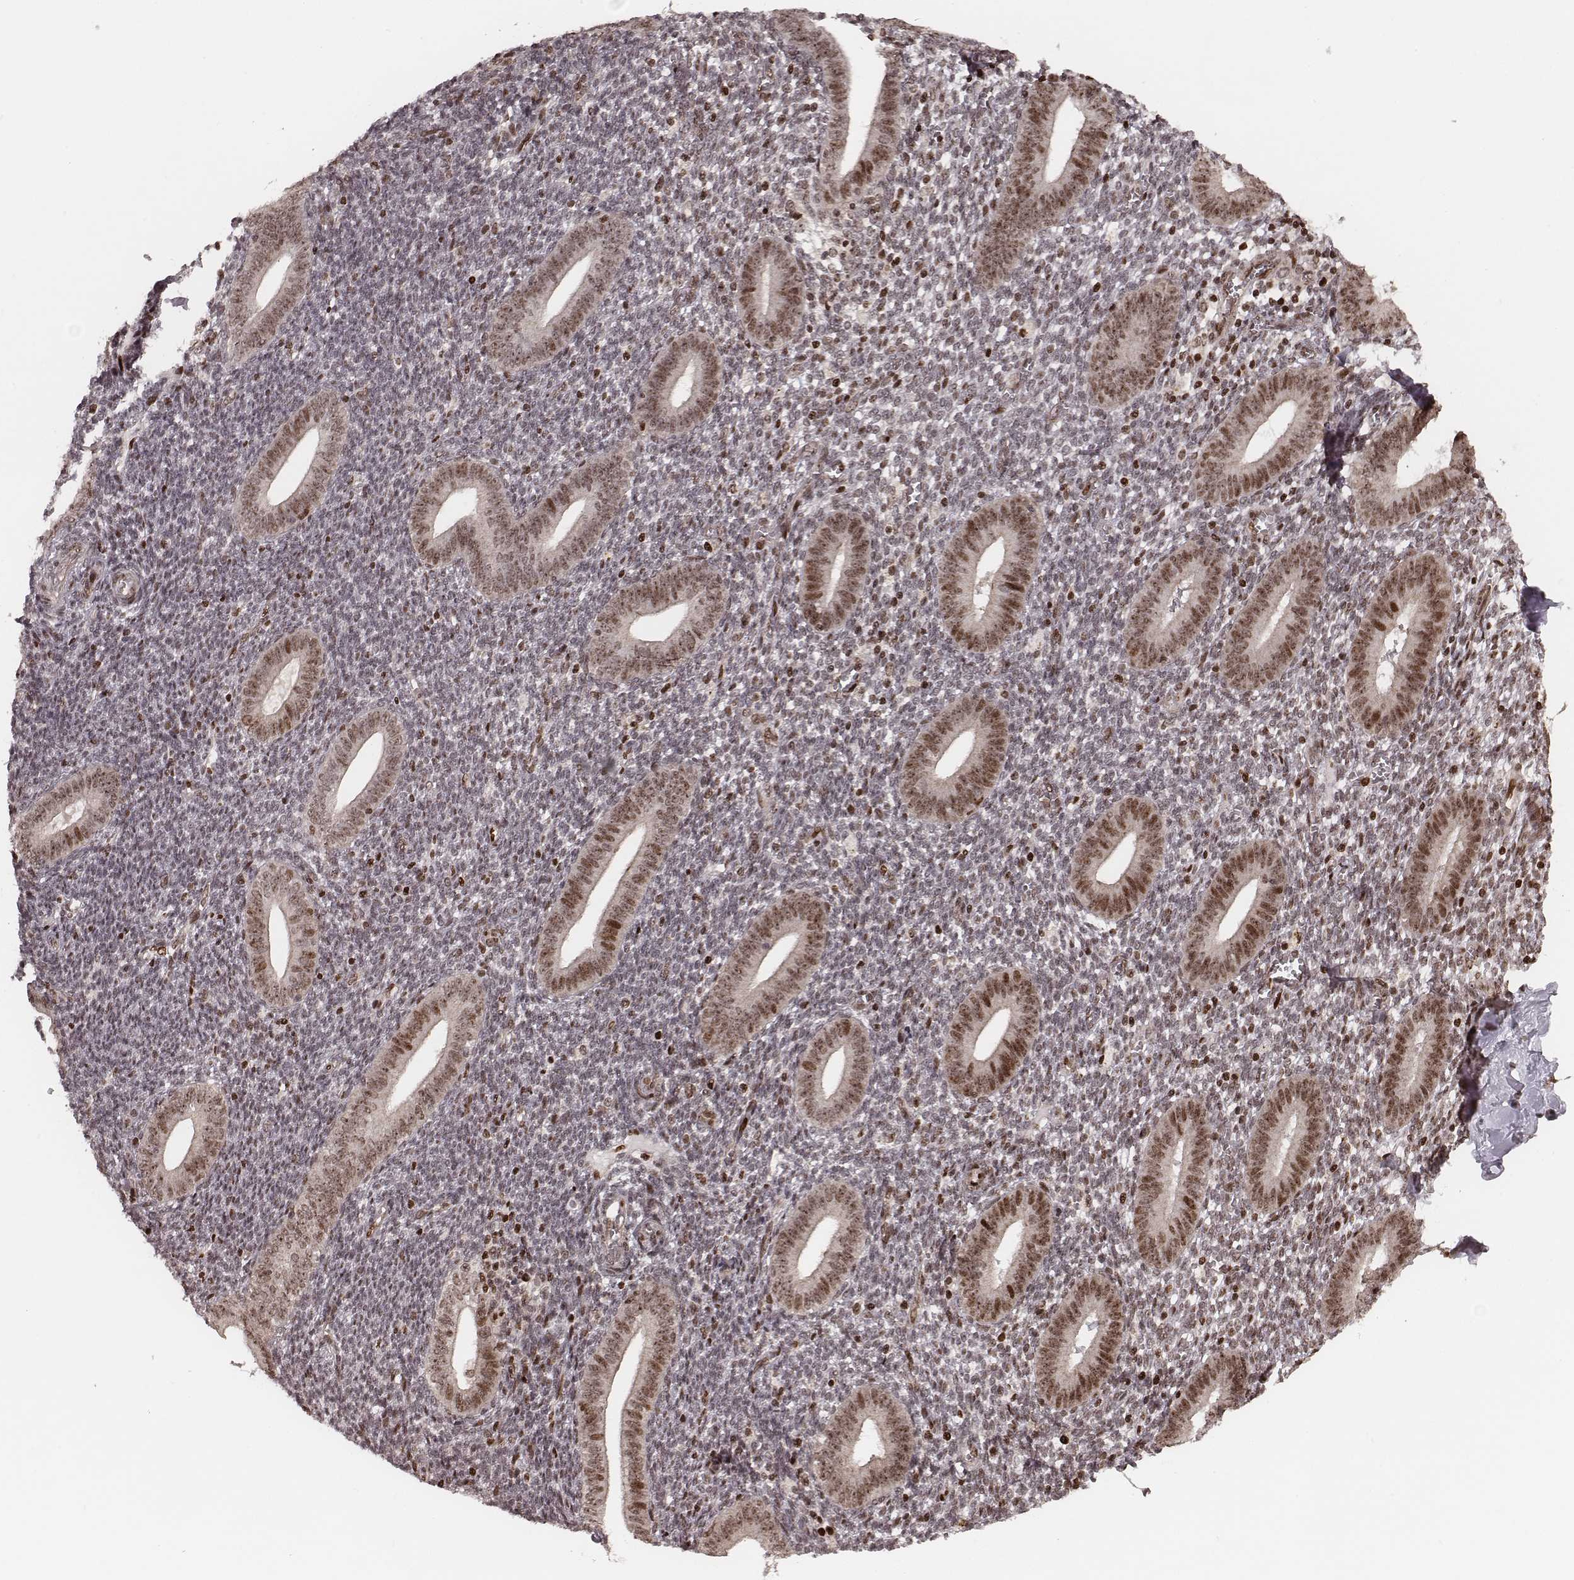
{"staining": {"intensity": "moderate", "quantity": "<25%", "location": "nuclear"}, "tissue": "endometrium", "cell_type": "Cells in endometrial stroma", "image_type": "normal", "snomed": [{"axis": "morphology", "description": "Normal tissue, NOS"}, {"axis": "topography", "description": "Endometrium"}], "caption": "Brown immunohistochemical staining in benign human endometrium demonstrates moderate nuclear positivity in about <25% of cells in endometrial stroma. (DAB (3,3'-diaminobenzidine) IHC, brown staining for protein, blue staining for nuclei).", "gene": "VRK3", "patient": {"sex": "female", "age": 25}}